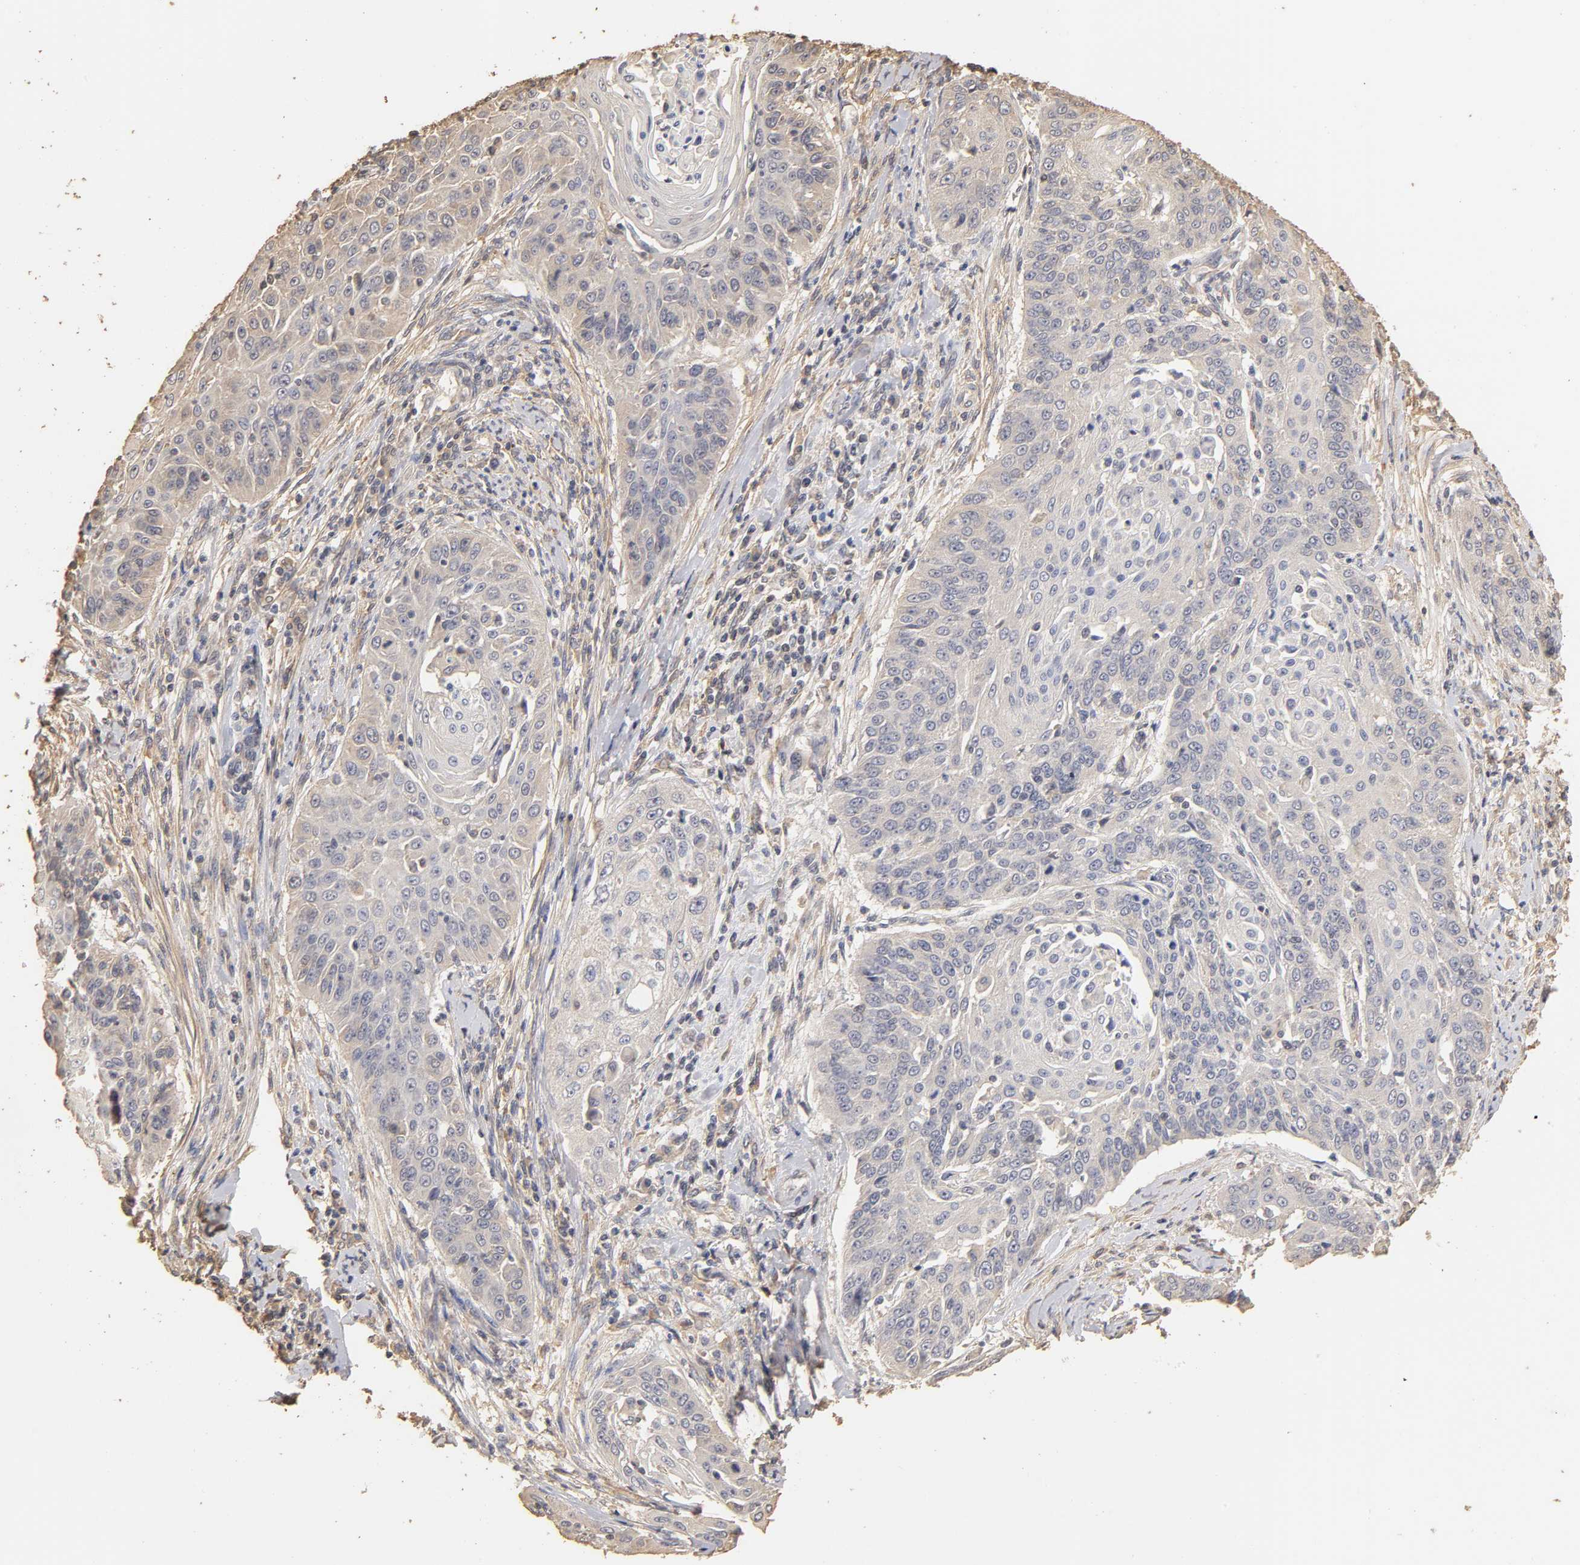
{"staining": {"intensity": "negative", "quantity": "none", "location": "none"}, "tissue": "cervical cancer", "cell_type": "Tumor cells", "image_type": "cancer", "snomed": [{"axis": "morphology", "description": "Squamous cell carcinoma, NOS"}, {"axis": "topography", "description": "Cervix"}], "caption": "Photomicrograph shows no significant protein positivity in tumor cells of squamous cell carcinoma (cervical).", "gene": "VSIG4", "patient": {"sex": "female", "age": 33}}